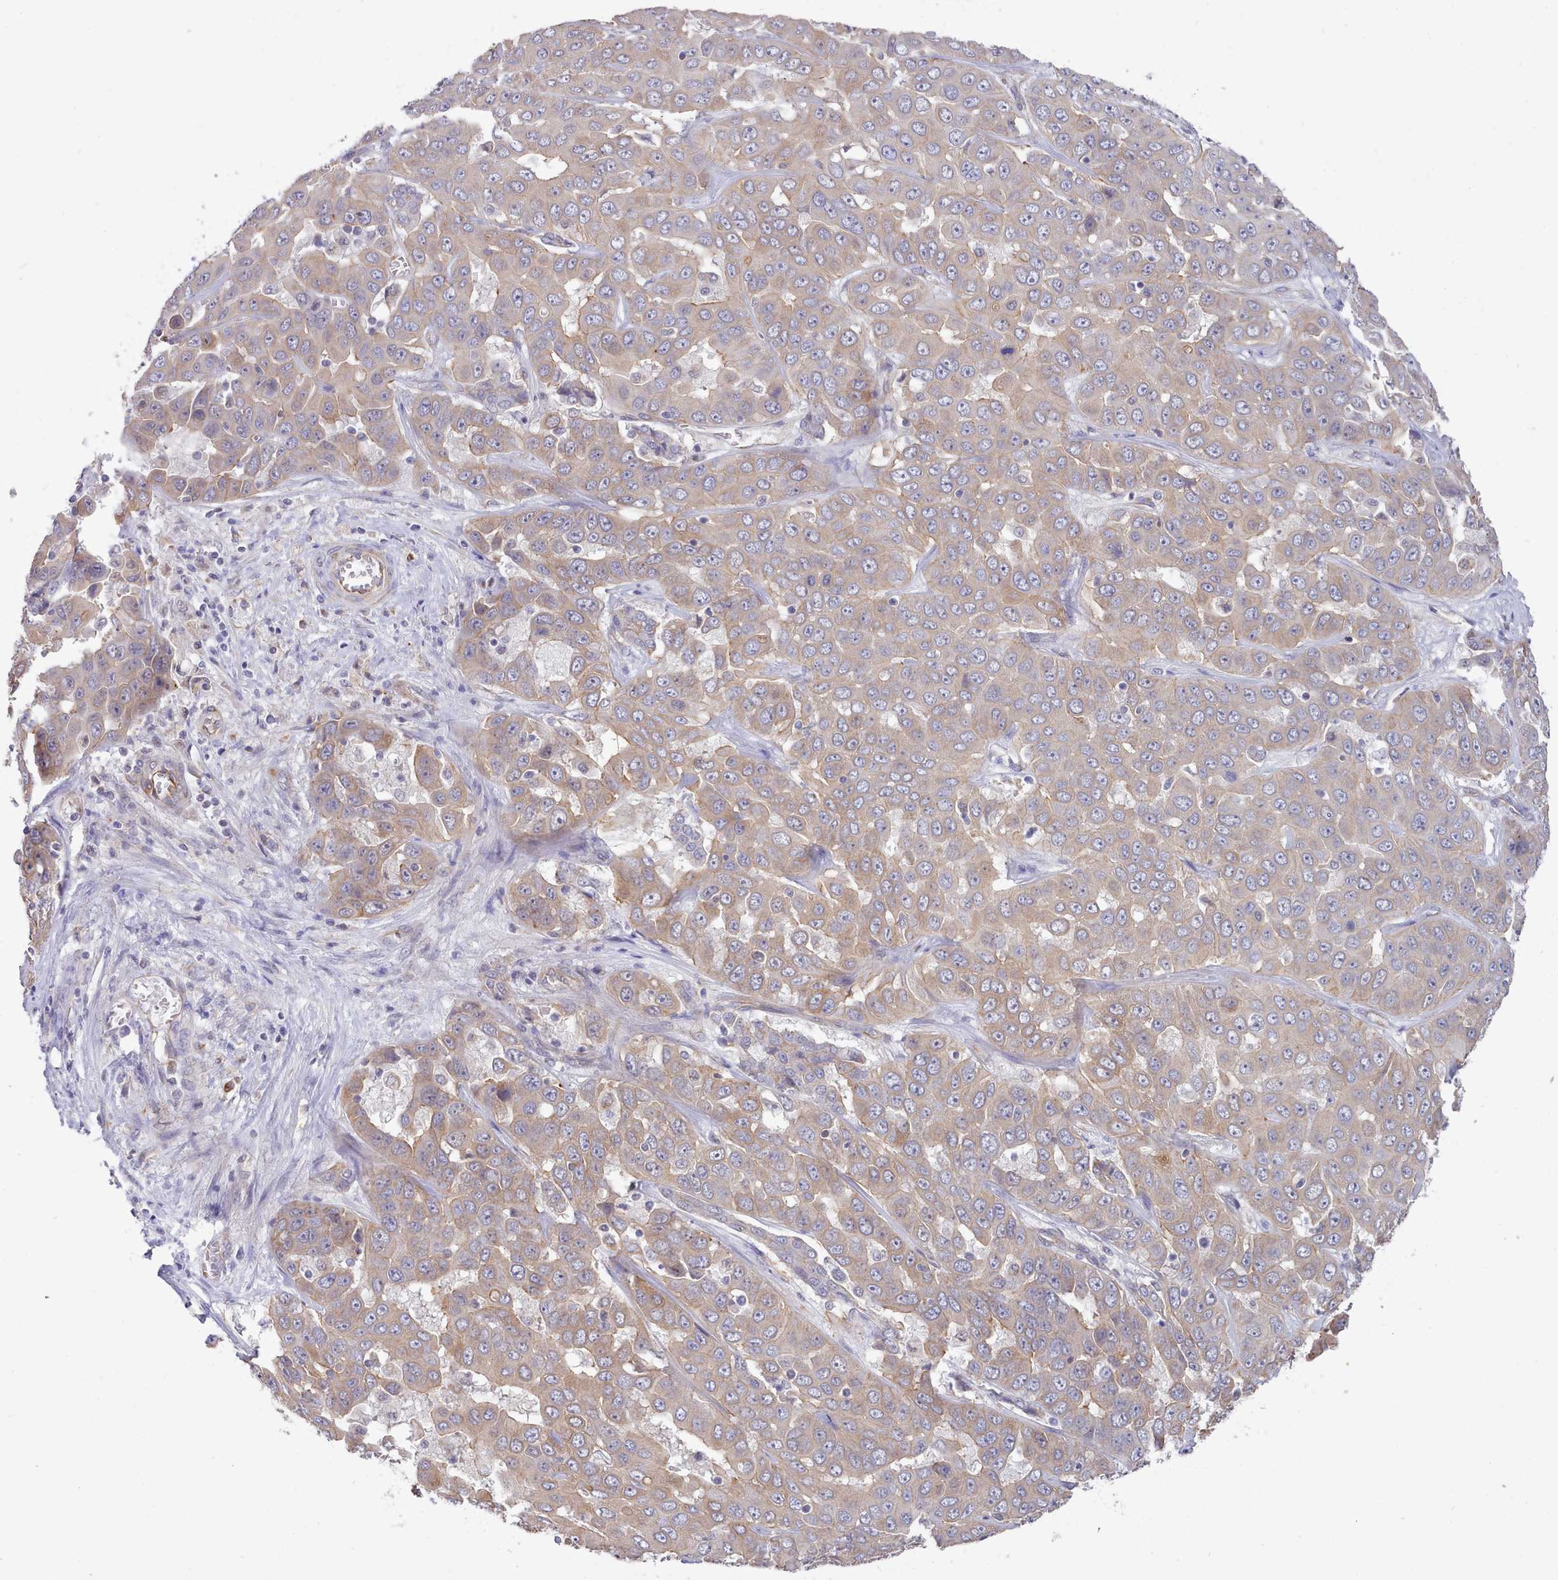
{"staining": {"intensity": "weak", "quantity": ">75%", "location": "cytoplasmic/membranous"}, "tissue": "liver cancer", "cell_type": "Tumor cells", "image_type": "cancer", "snomed": [{"axis": "morphology", "description": "Cholangiocarcinoma"}, {"axis": "topography", "description": "Liver"}], "caption": "There is low levels of weak cytoplasmic/membranous staining in tumor cells of liver cancer (cholangiocarcinoma), as demonstrated by immunohistochemical staining (brown color).", "gene": "ZC3H13", "patient": {"sex": "female", "age": 52}}